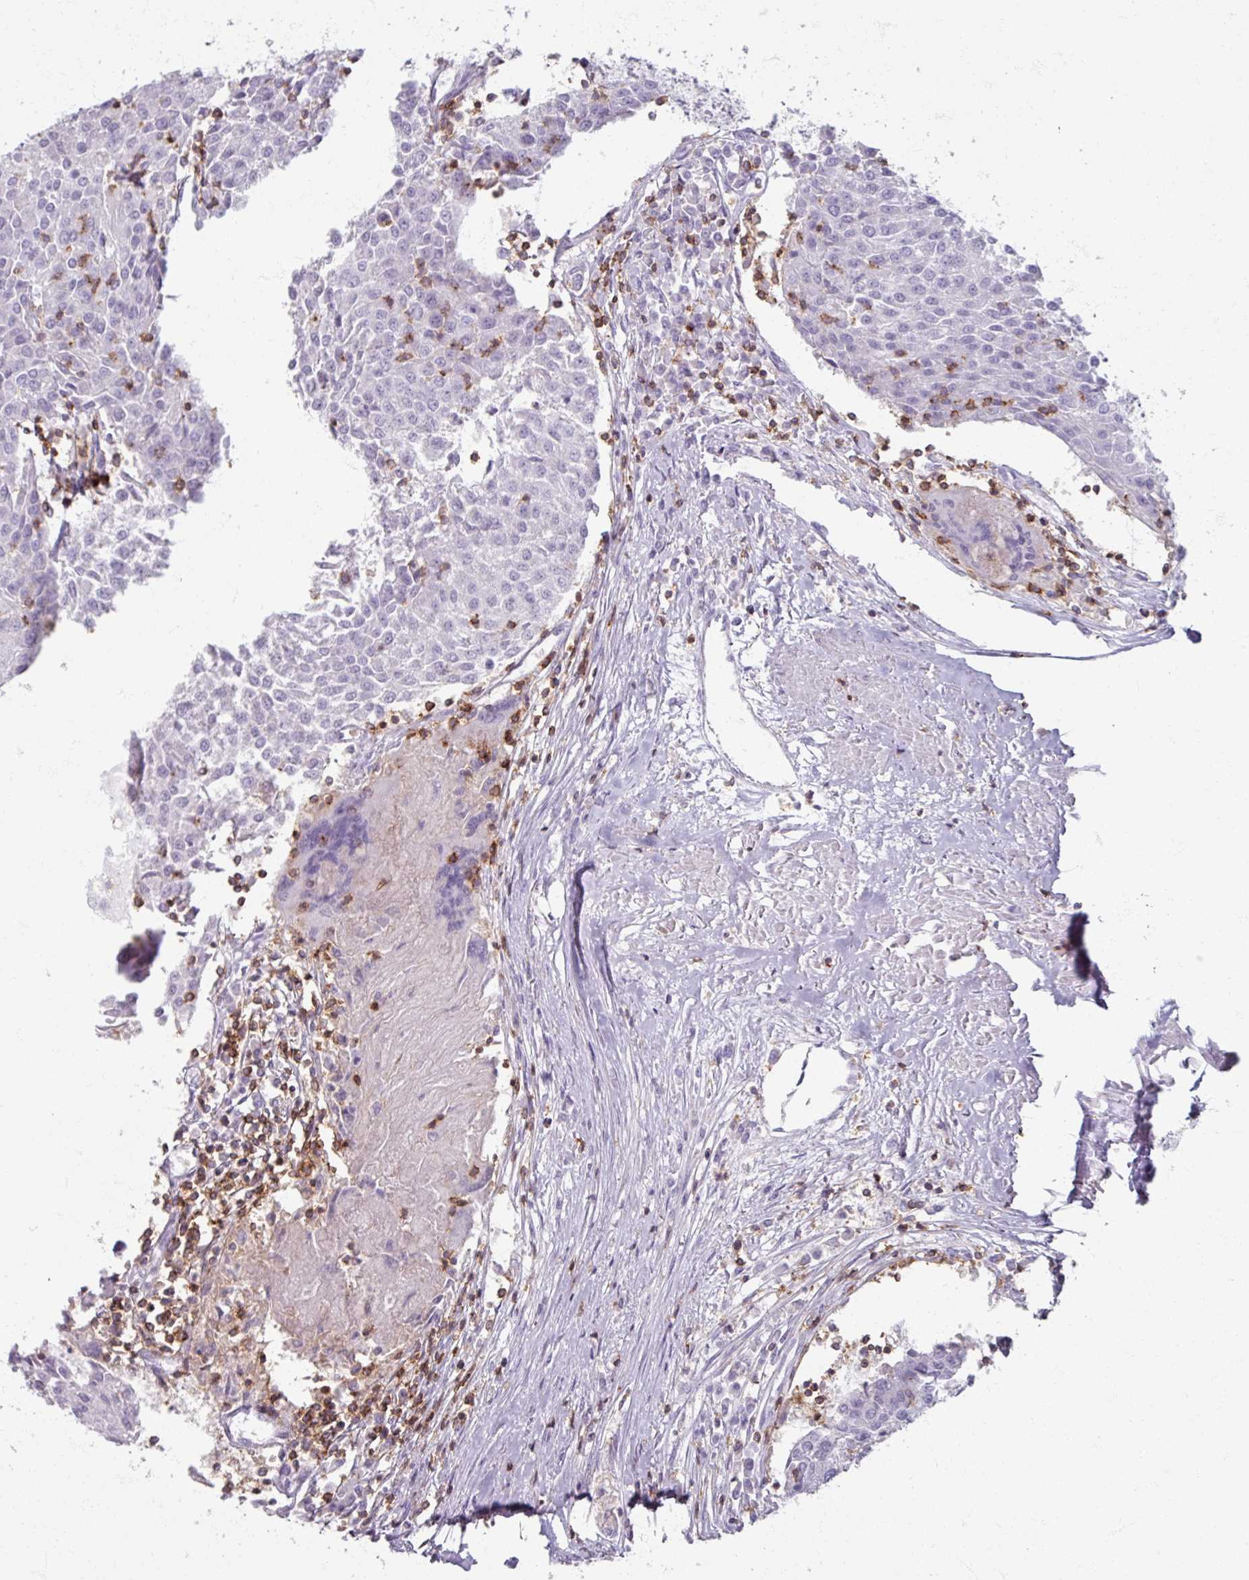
{"staining": {"intensity": "negative", "quantity": "none", "location": "none"}, "tissue": "urothelial cancer", "cell_type": "Tumor cells", "image_type": "cancer", "snomed": [{"axis": "morphology", "description": "Urothelial carcinoma, High grade"}, {"axis": "topography", "description": "Urinary bladder"}], "caption": "A micrograph of human high-grade urothelial carcinoma is negative for staining in tumor cells. (DAB immunohistochemistry (IHC), high magnification).", "gene": "PTPRC", "patient": {"sex": "female", "age": 85}}